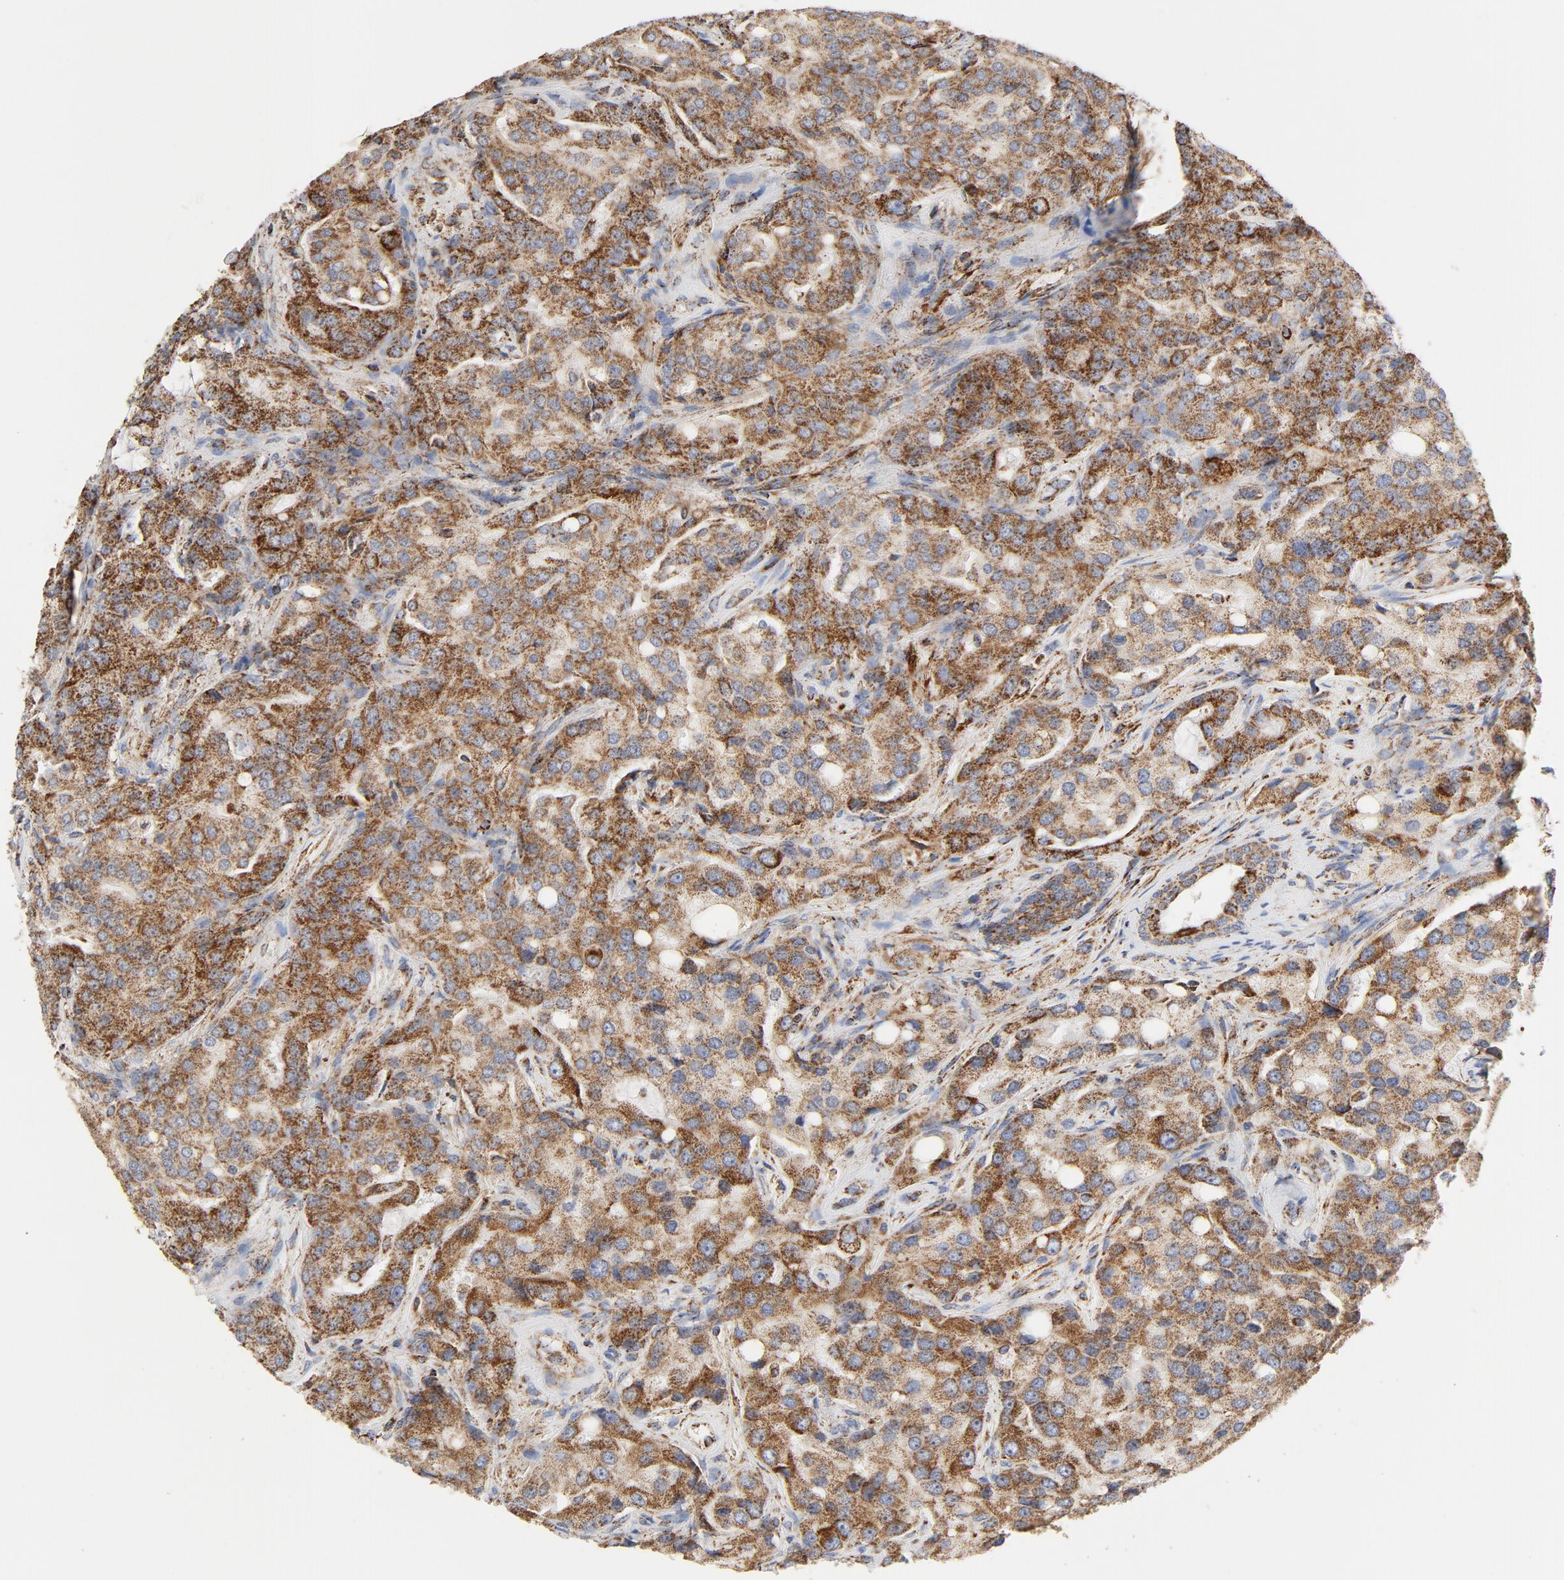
{"staining": {"intensity": "strong", "quantity": ">75%", "location": "cytoplasmic/membranous"}, "tissue": "prostate cancer", "cell_type": "Tumor cells", "image_type": "cancer", "snomed": [{"axis": "morphology", "description": "Adenocarcinoma, High grade"}, {"axis": "topography", "description": "Prostate"}], "caption": "Immunohistochemistry micrograph of neoplastic tissue: human prostate cancer stained using immunohistochemistry (IHC) demonstrates high levels of strong protein expression localized specifically in the cytoplasmic/membranous of tumor cells, appearing as a cytoplasmic/membranous brown color.", "gene": "PCNX4", "patient": {"sex": "male", "age": 72}}